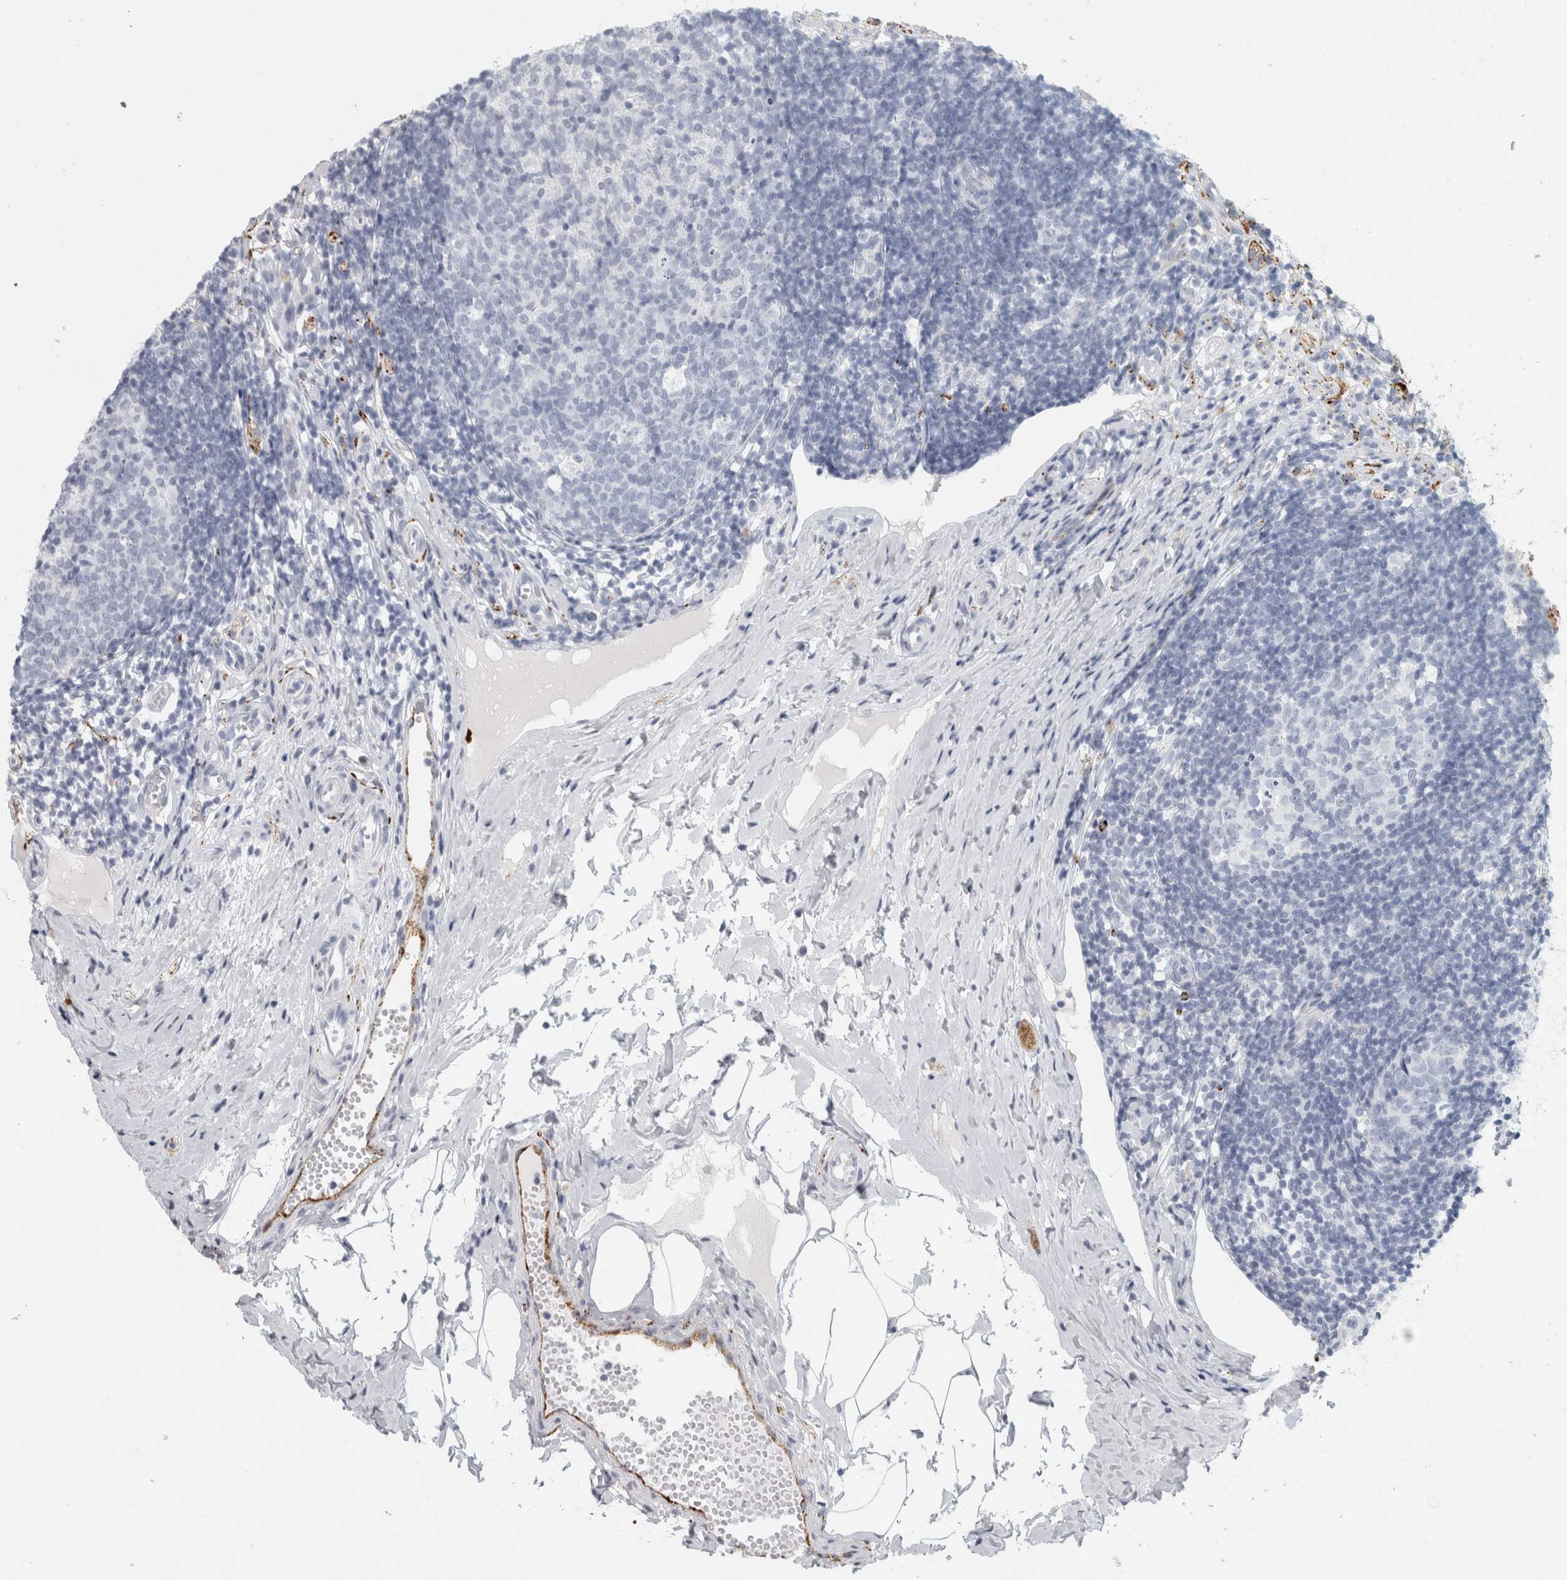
{"staining": {"intensity": "strong", "quantity": "<25%", "location": "cytoplasmic/membranous"}, "tissue": "appendix", "cell_type": "Glandular cells", "image_type": "normal", "snomed": [{"axis": "morphology", "description": "Normal tissue, NOS"}, {"axis": "topography", "description": "Appendix"}], "caption": "Immunohistochemical staining of normal appendix exhibits strong cytoplasmic/membranous protein positivity in approximately <25% of glandular cells. The staining was performed using DAB (3,3'-diaminobenzidine), with brown indicating positive protein expression. Nuclei are stained blue with hematoxylin.", "gene": "CPE", "patient": {"sex": "female", "age": 20}}